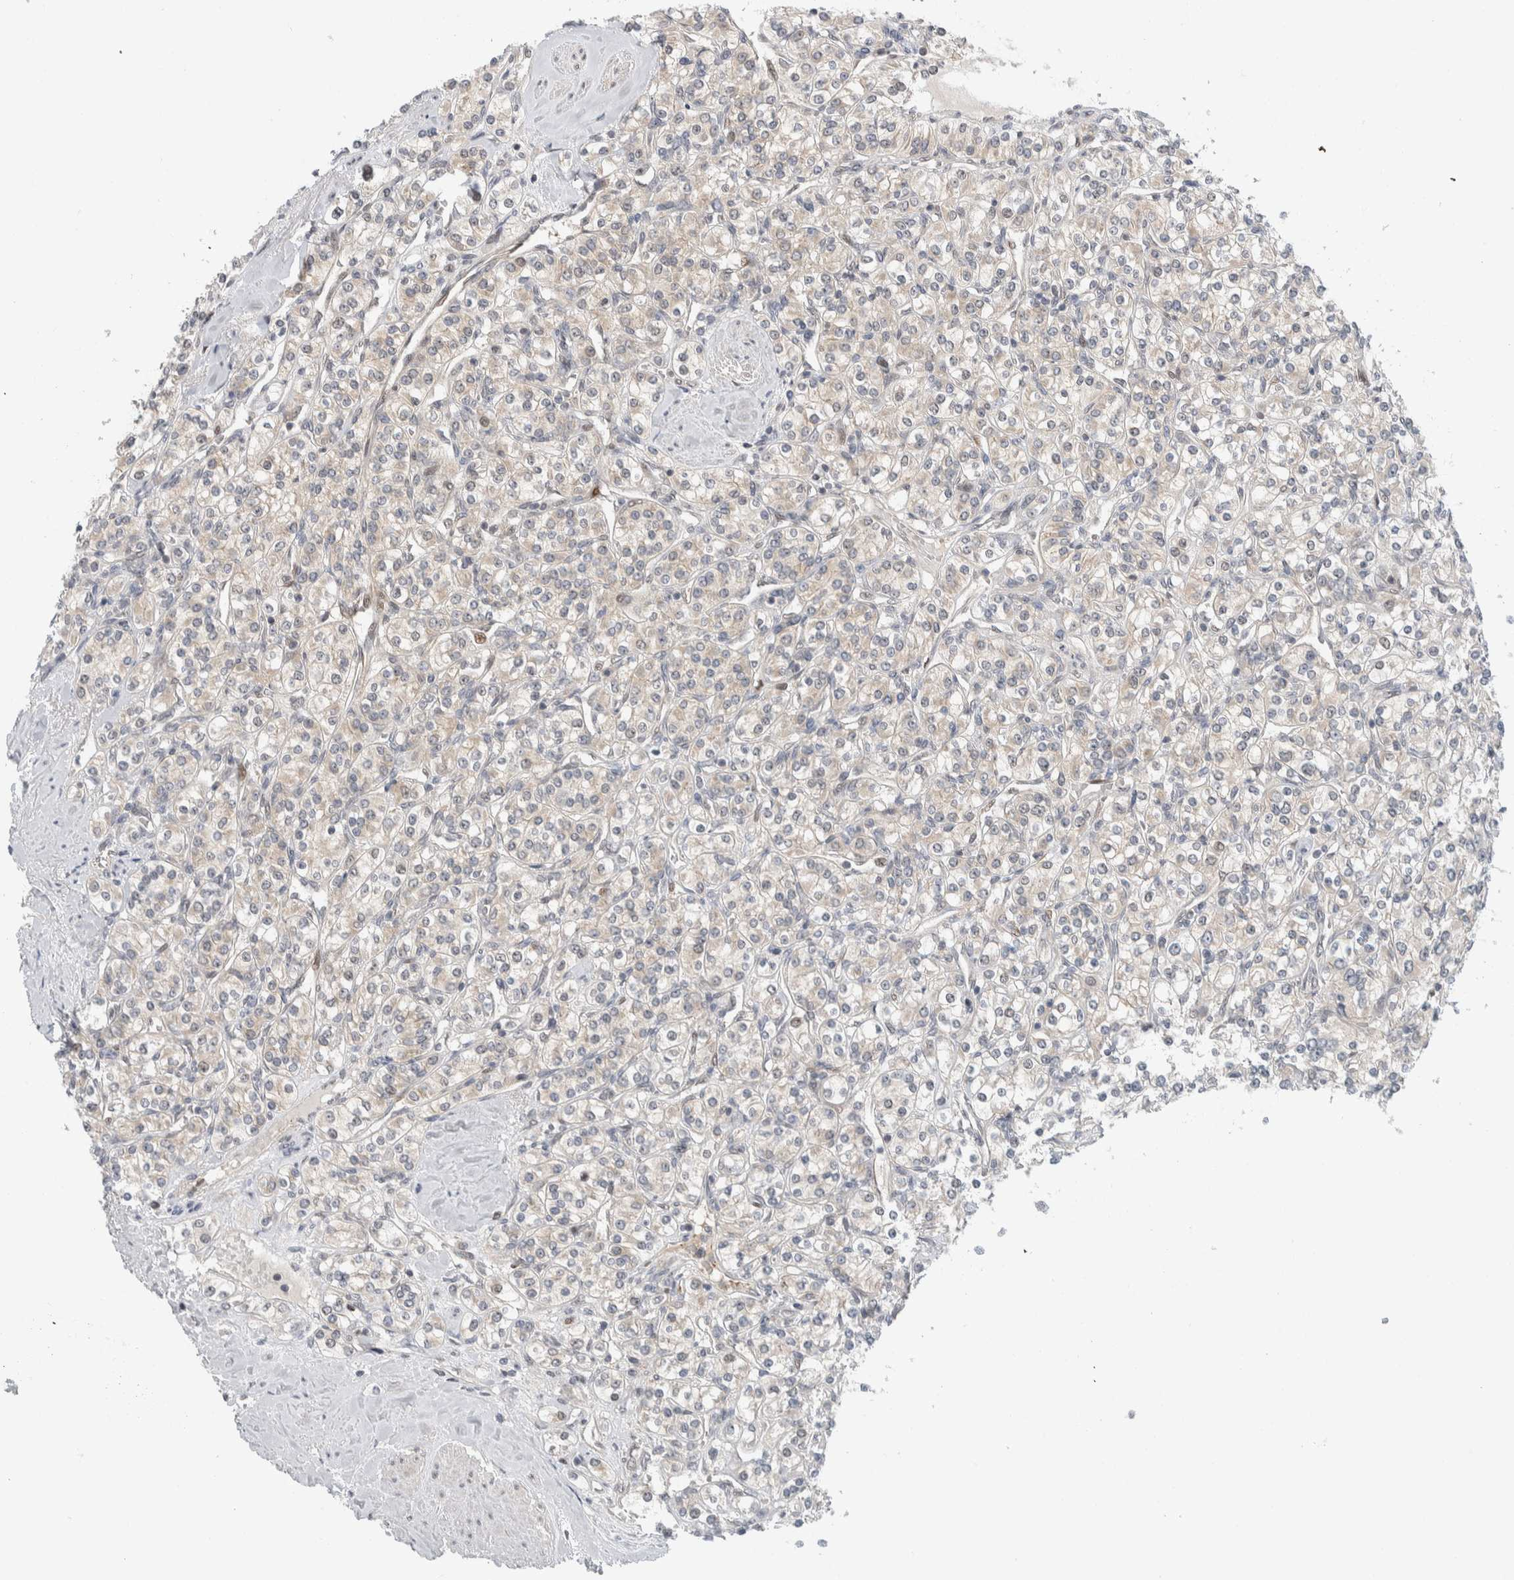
{"staining": {"intensity": "weak", "quantity": "<25%", "location": "cytoplasmic/membranous"}, "tissue": "renal cancer", "cell_type": "Tumor cells", "image_type": "cancer", "snomed": [{"axis": "morphology", "description": "Adenocarcinoma, NOS"}, {"axis": "topography", "description": "Kidney"}], "caption": "The image displays no significant staining in tumor cells of renal cancer.", "gene": "NCR3LG1", "patient": {"sex": "male", "age": 77}}